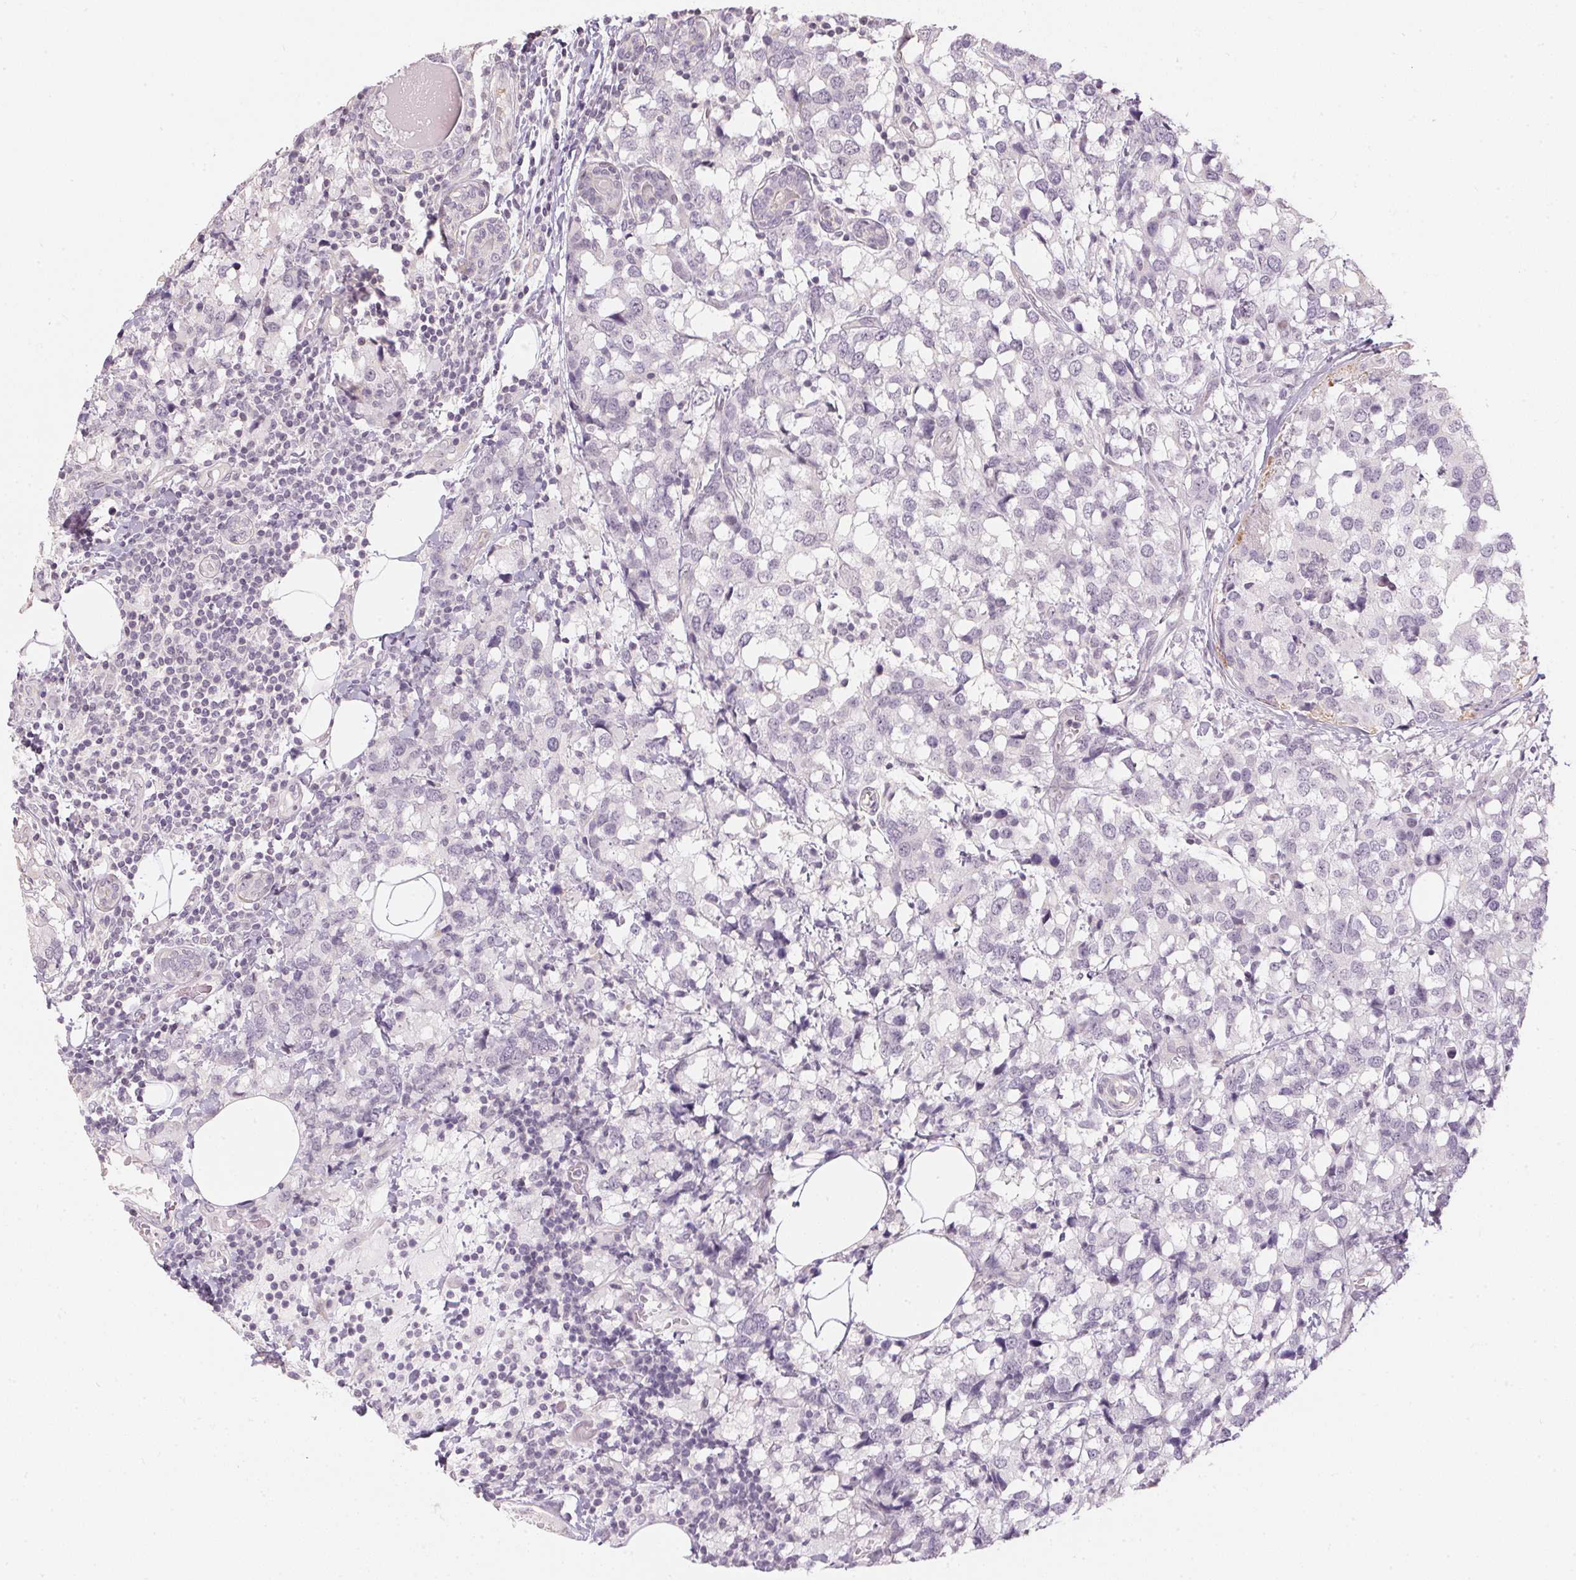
{"staining": {"intensity": "negative", "quantity": "none", "location": "none"}, "tissue": "breast cancer", "cell_type": "Tumor cells", "image_type": "cancer", "snomed": [{"axis": "morphology", "description": "Lobular carcinoma"}, {"axis": "topography", "description": "Breast"}], "caption": "Immunohistochemistry of lobular carcinoma (breast) shows no staining in tumor cells. (DAB immunohistochemistry visualized using brightfield microscopy, high magnification).", "gene": "GDAP1L1", "patient": {"sex": "female", "age": 59}}